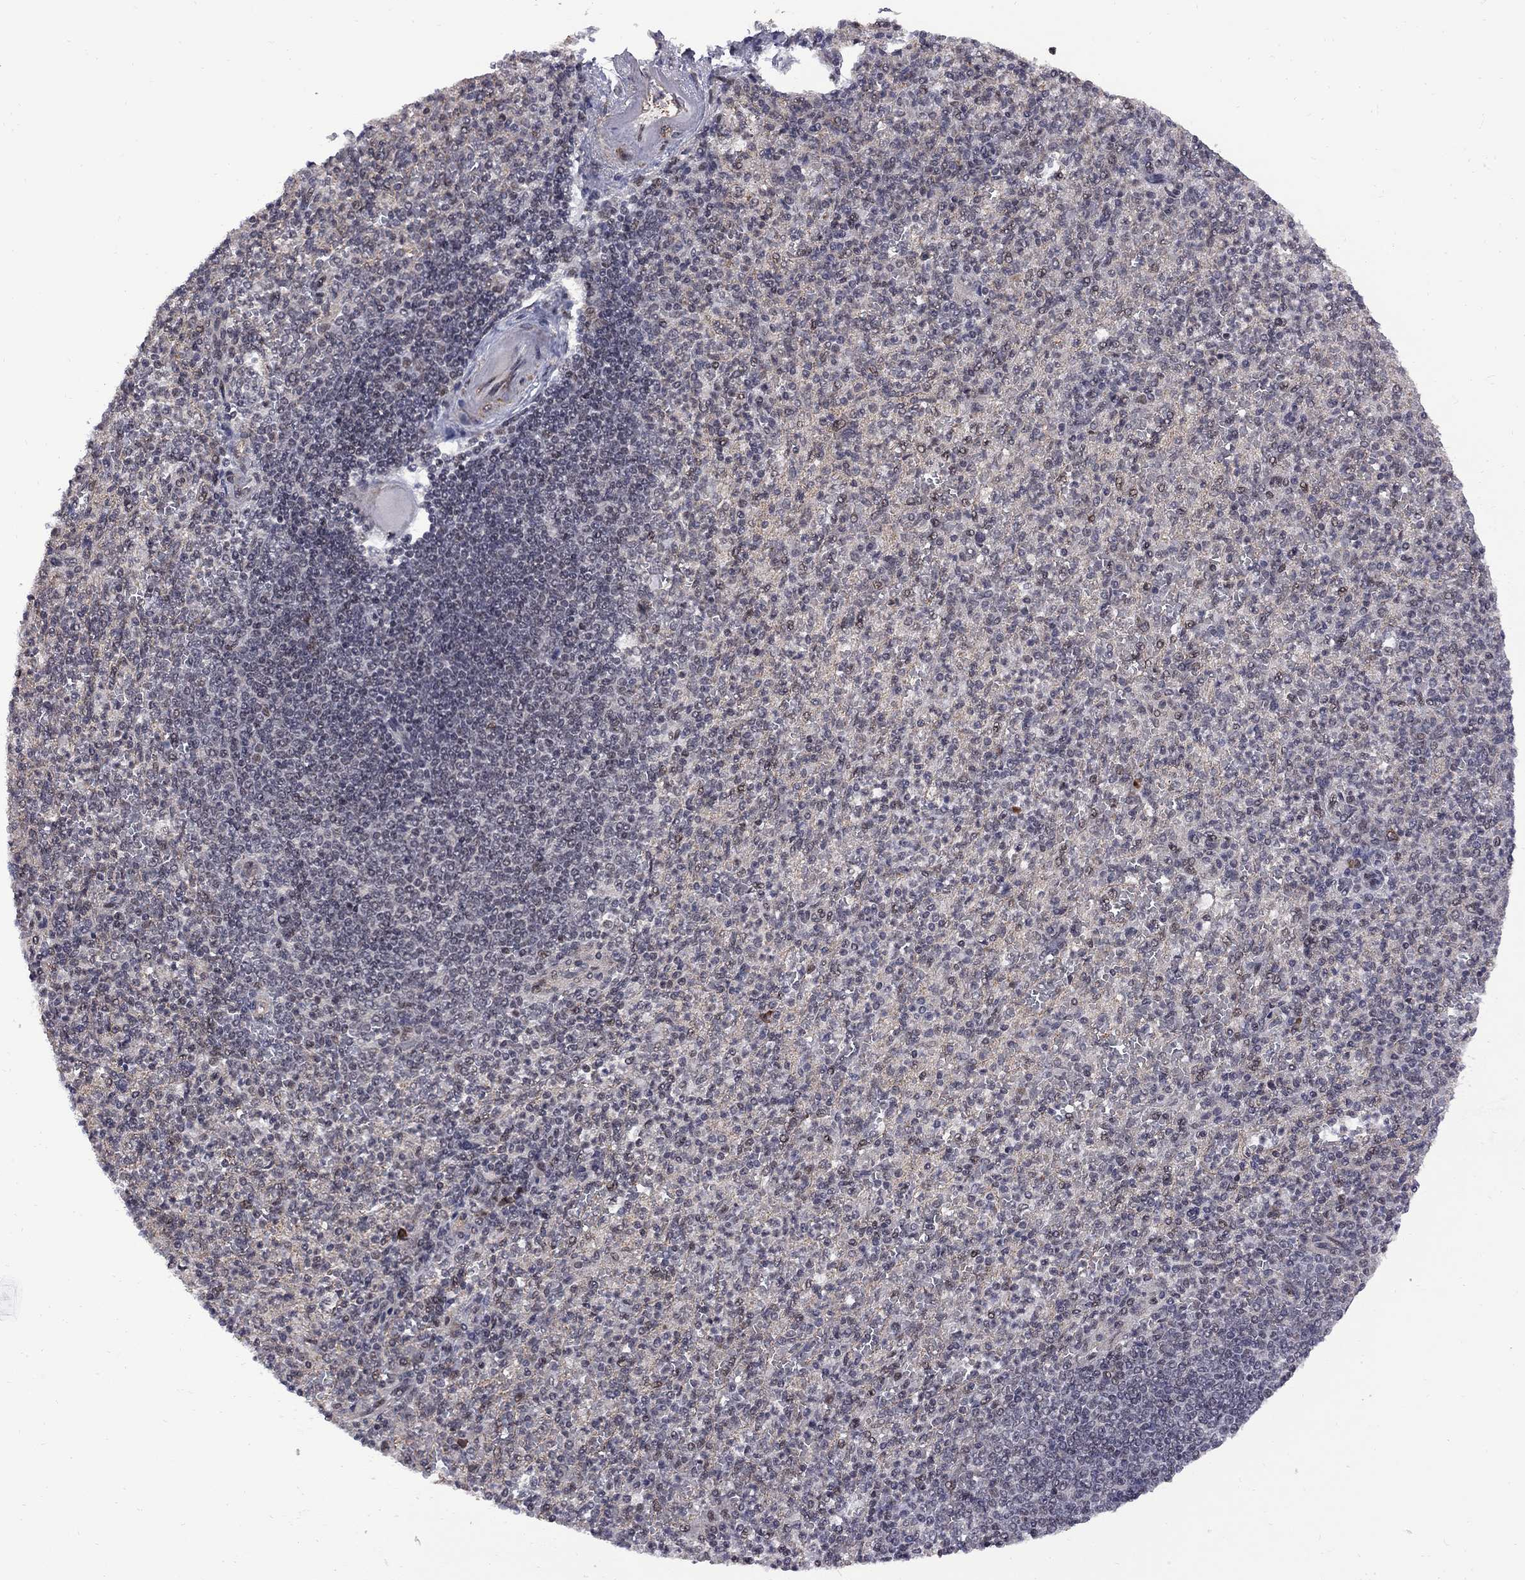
{"staining": {"intensity": "moderate", "quantity": "<25%", "location": "nuclear"}, "tissue": "spleen", "cell_type": "Cells in red pulp", "image_type": "normal", "snomed": [{"axis": "morphology", "description": "Normal tissue, NOS"}, {"axis": "topography", "description": "Spleen"}], "caption": "A brown stain shows moderate nuclear staining of a protein in cells in red pulp of normal human spleen. (DAB IHC, brown staining for protein, blue staining for nuclei).", "gene": "BRF1", "patient": {"sex": "female", "age": 74}}